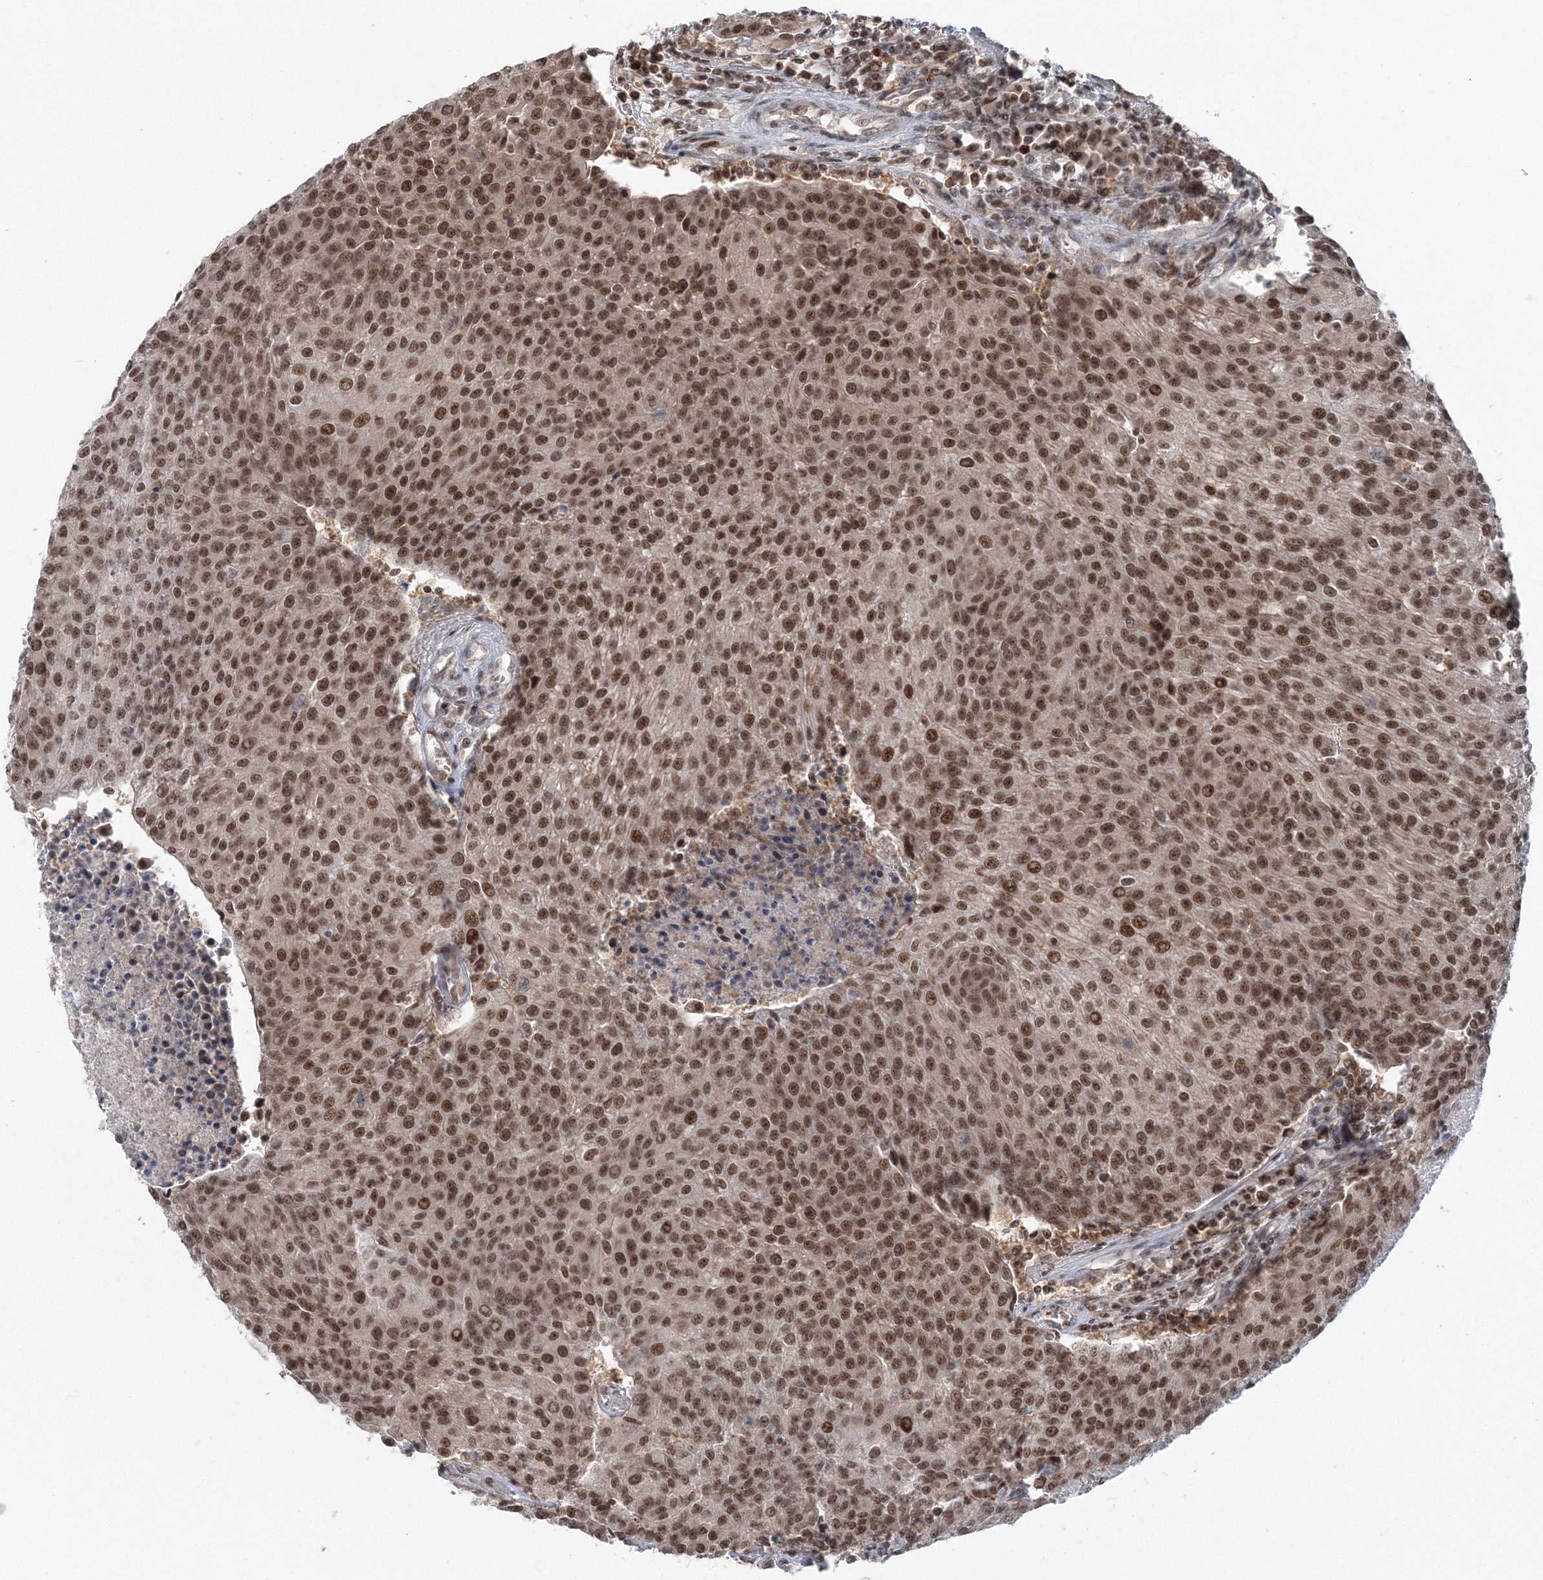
{"staining": {"intensity": "moderate", "quantity": ">75%", "location": "nuclear"}, "tissue": "urothelial cancer", "cell_type": "Tumor cells", "image_type": "cancer", "snomed": [{"axis": "morphology", "description": "Urothelial carcinoma, High grade"}, {"axis": "topography", "description": "Urinary bladder"}], "caption": "Immunohistochemistry (IHC) of urothelial cancer displays medium levels of moderate nuclear staining in approximately >75% of tumor cells. The protein is shown in brown color, while the nuclei are stained blue.", "gene": "PDS5A", "patient": {"sex": "female", "age": 85}}